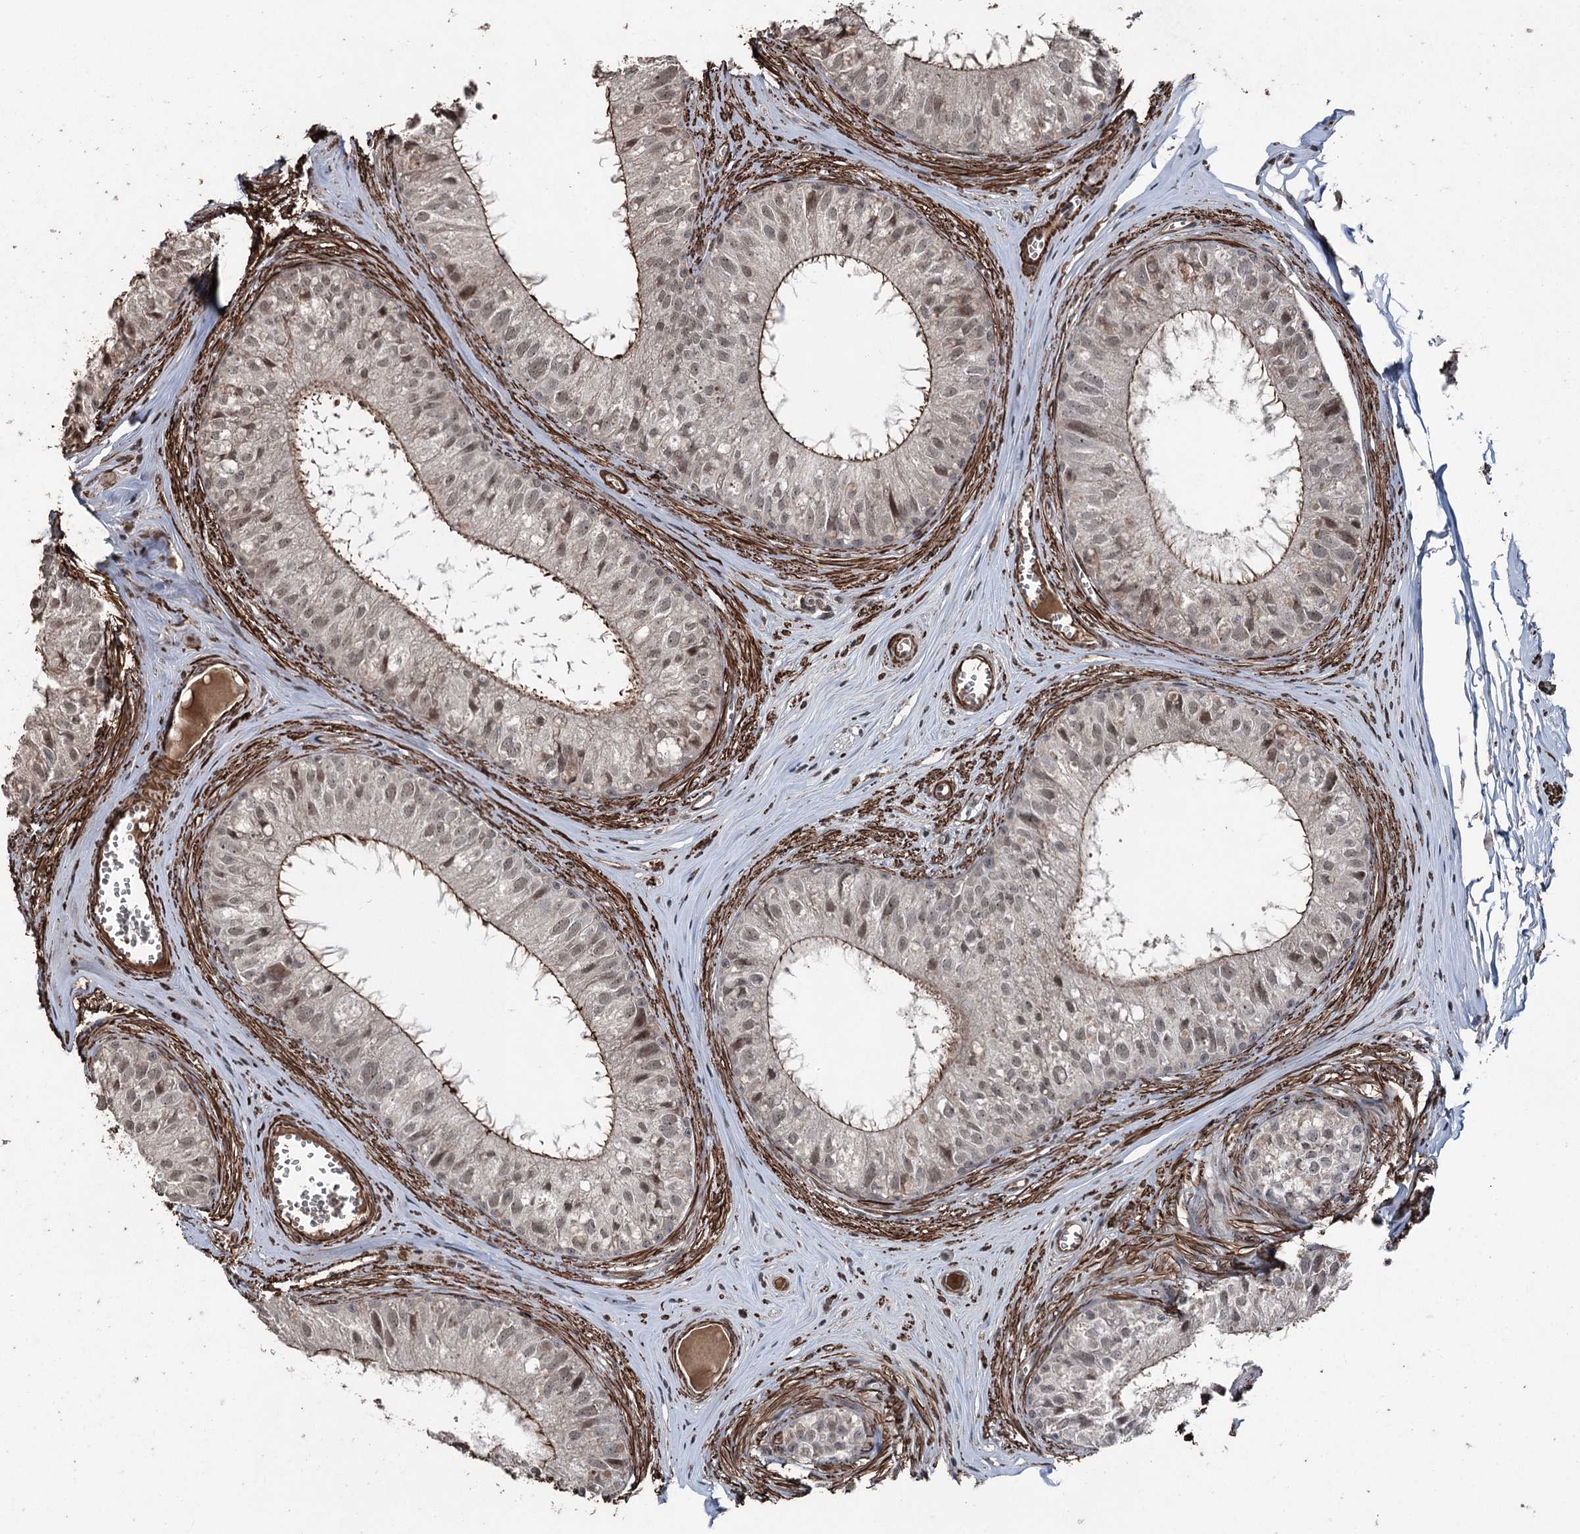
{"staining": {"intensity": "strong", "quantity": "25%-75%", "location": "cytoplasmic/membranous,nuclear"}, "tissue": "epididymis", "cell_type": "Glandular cells", "image_type": "normal", "snomed": [{"axis": "morphology", "description": "Normal tissue, NOS"}, {"axis": "topography", "description": "Epididymis"}], "caption": "Immunohistochemistry micrograph of unremarkable epididymis stained for a protein (brown), which shows high levels of strong cytoplasmic/membranous,nuclear expression in about 25%-75% of glandular cells.", "gene": "CCDC82", "patient": {"sex": "male", "age": 36}}